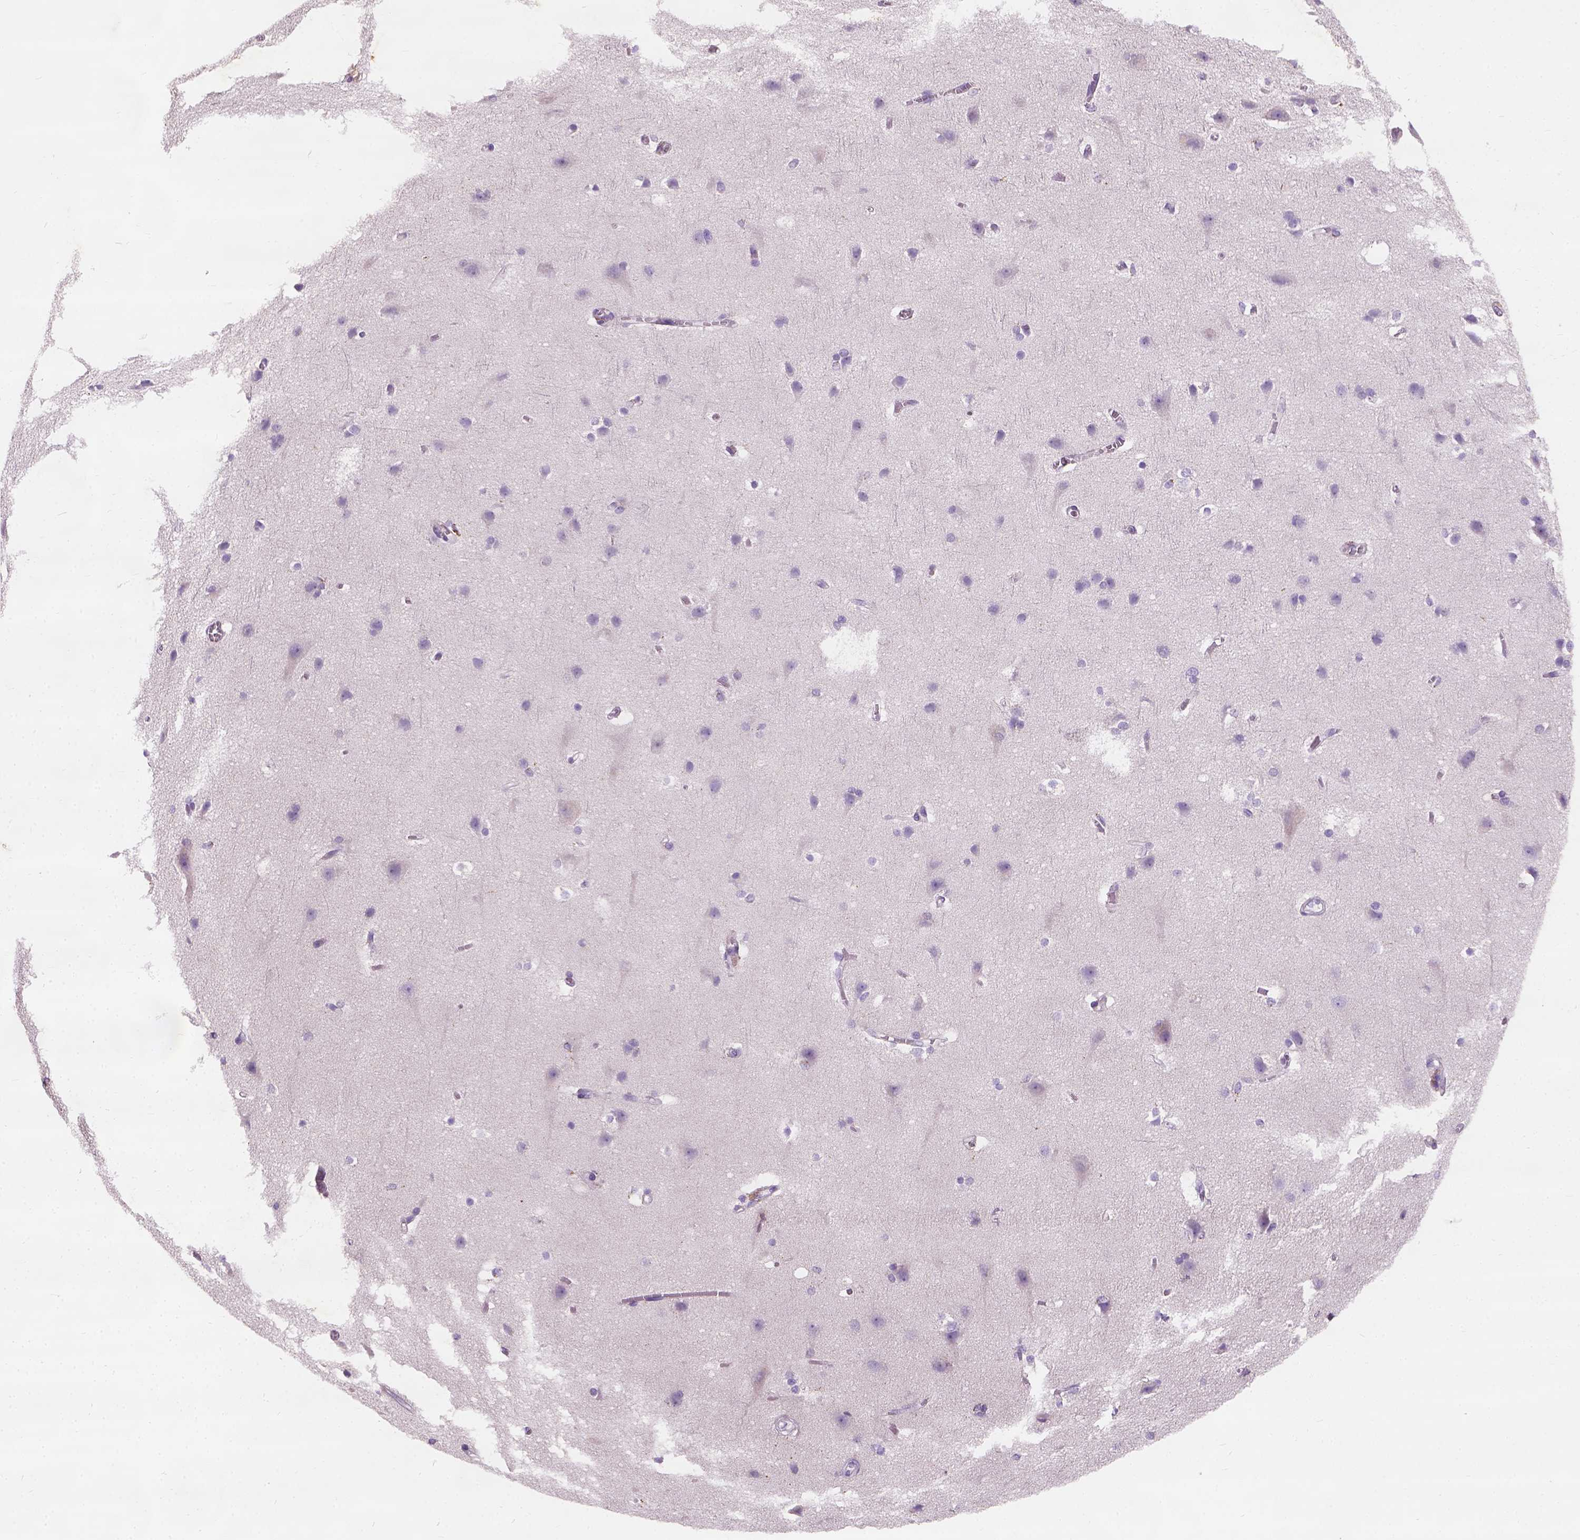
{"staining": {"intensity": "negative", "quantity": "none", "location": "none"}, "tissue": "cerebral cortex", "cell_type": "Endothelial cells", "image_type": "normal", "snomed": [{"axis": "morphology", "description": "Normal tissue, NOS"}, {"axis": "topography", "description": "Cerebral cortex"}], "caption": "Immunohistochemistry photomicrograph of normal human cerebral cortex stained for a protein (brown), which demonstrates no positivity in endothelial cells. (Stains: DAB immunohistochemistry (IHC) with hematoxylin counter stain, Microscopy: brightfield microscopy at high magnification).", "gene": "CHODL", "patient": {"sex": "male", "age": 37}}